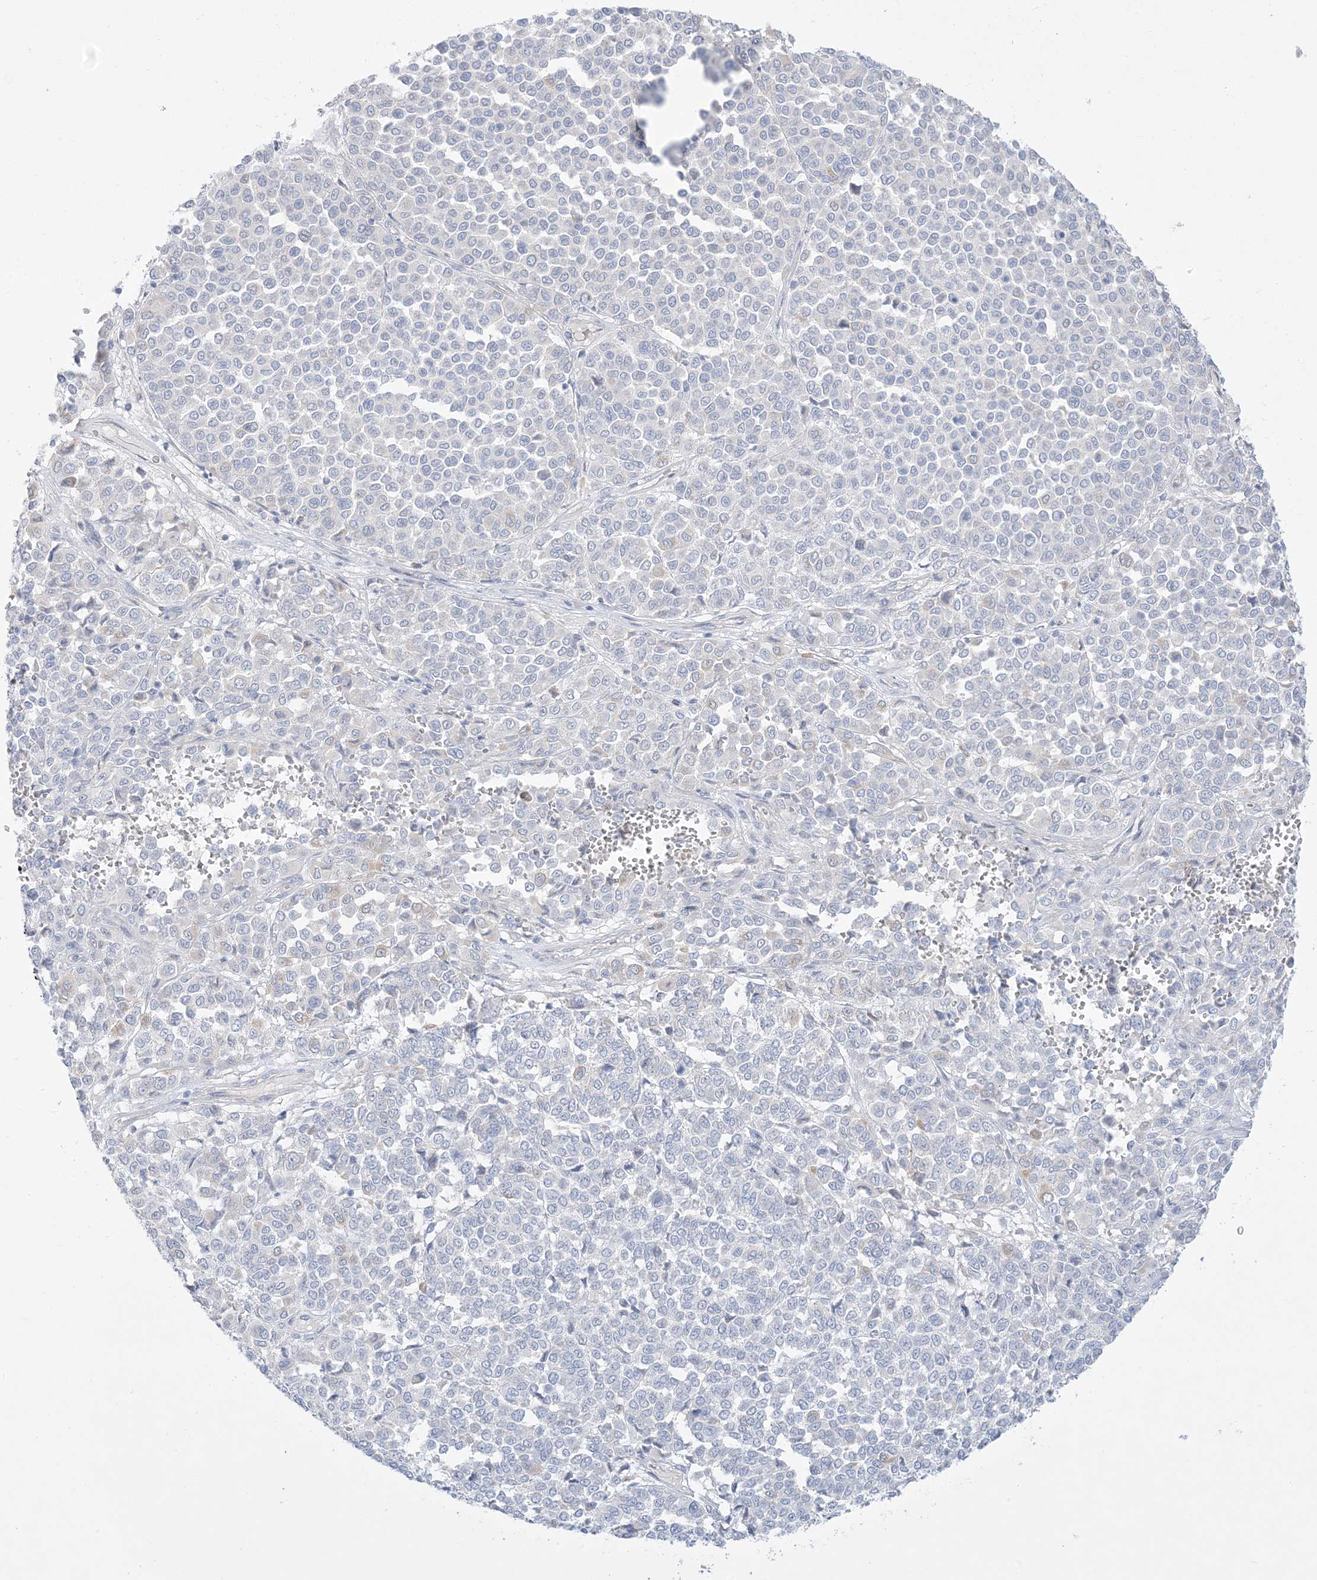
{"staining": {"intensity": "negative", "quantity": "none", "location": "none"}, "tissue": "melanoma", "cell_type": "Tumor cells", "image_type": "cancer", "snomed": [{"axis": "morphology", "description": "Malignant melanoma, Metastatic site"}, {"axis": "topography", "description": "Pancreas"}], "caption": "Tumor cells show no significant positivity in malignant melanoma (metastatic site).", "gene": "FAM184A", "patient": {"sex": "female", "age": 30}}